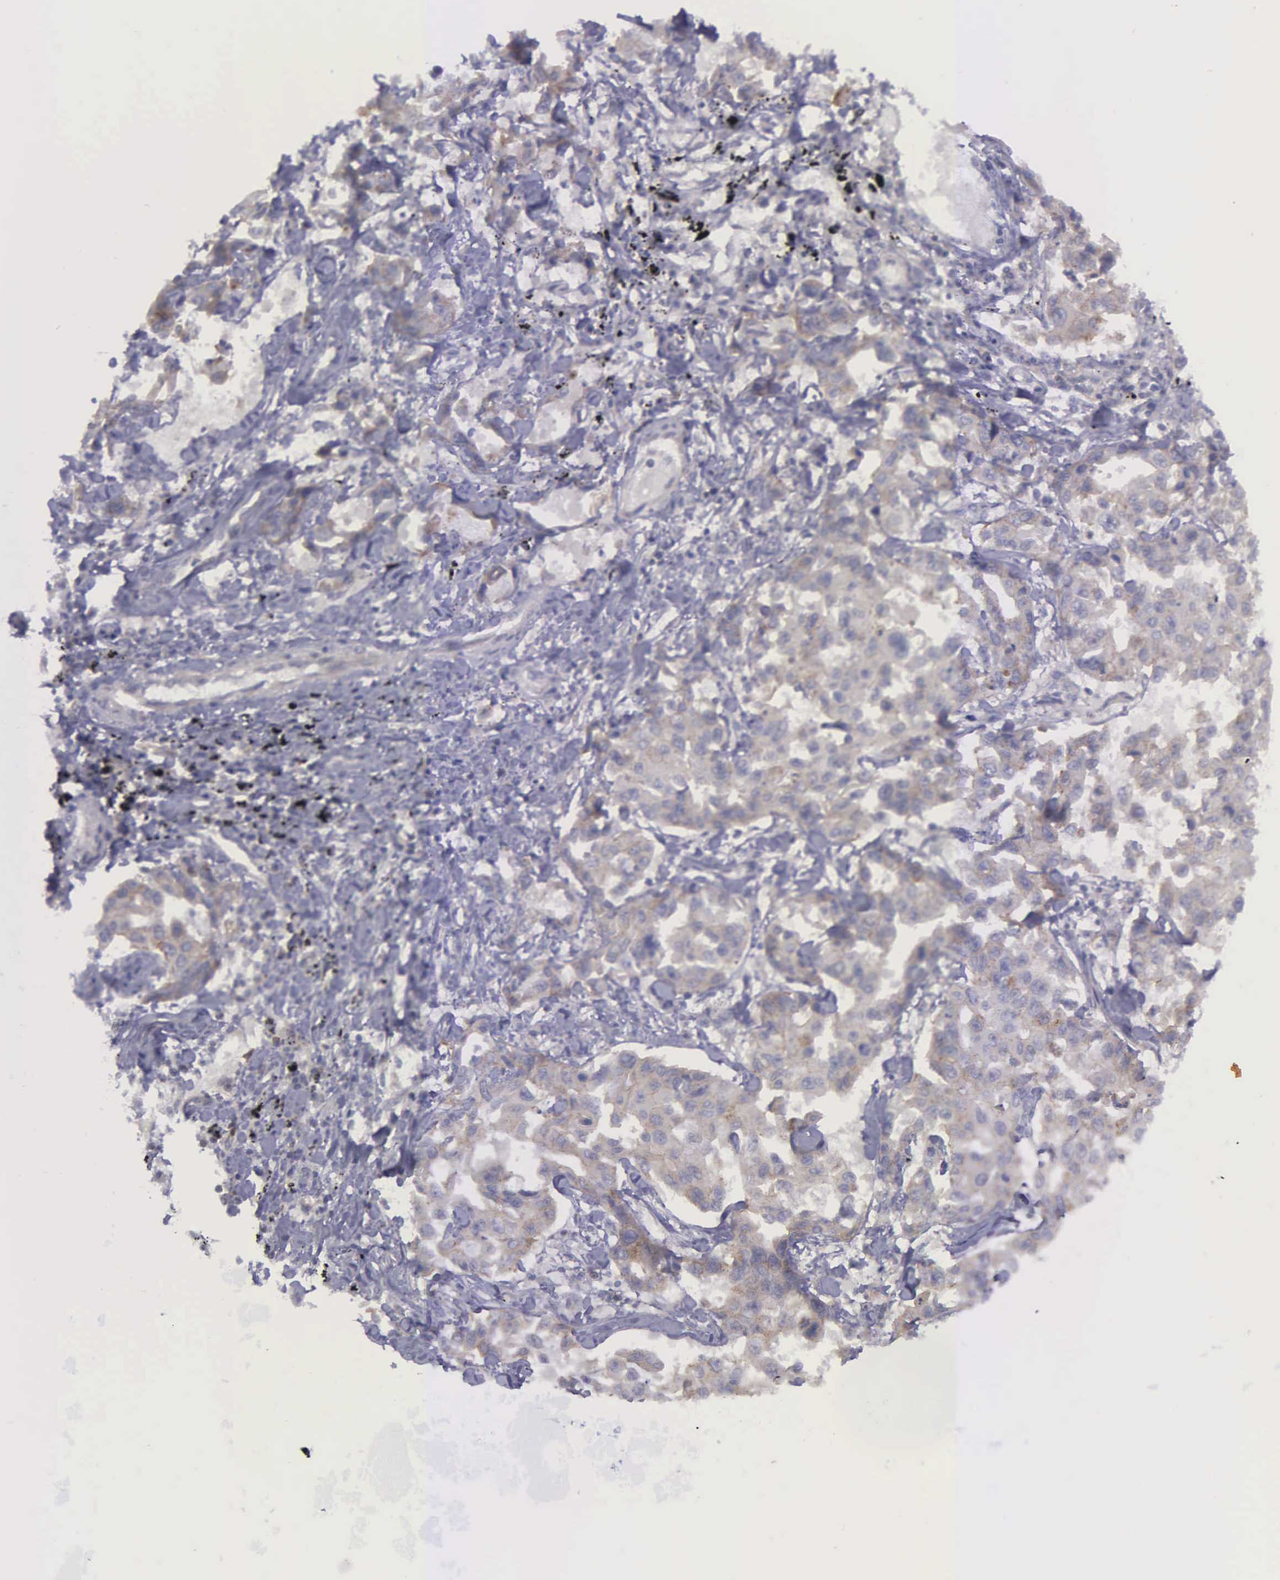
{"staining": {"intensity": "negative", "quantity": "none", "location": "none"}, "tissue": "lung cancer", "cell_type": "Tumor cells", "image_type": "cancer", "snomed": [{"axis": "morphology", "description": "Adenocarcinoma, NOS"}, {"axis": "topography", "description": "Lung"}], "caption": "Immunohistochemistry micrograph of neoplastic tissue: human lung cancer stained with DAB (3,3'-diaminobenzidine) exhibits no significant protein positivity in tumor cells. (DAB IHC with hematoxylin counter stain).", "gene": "MICAL3", "patient": {"sex": "male", "age": 64}}